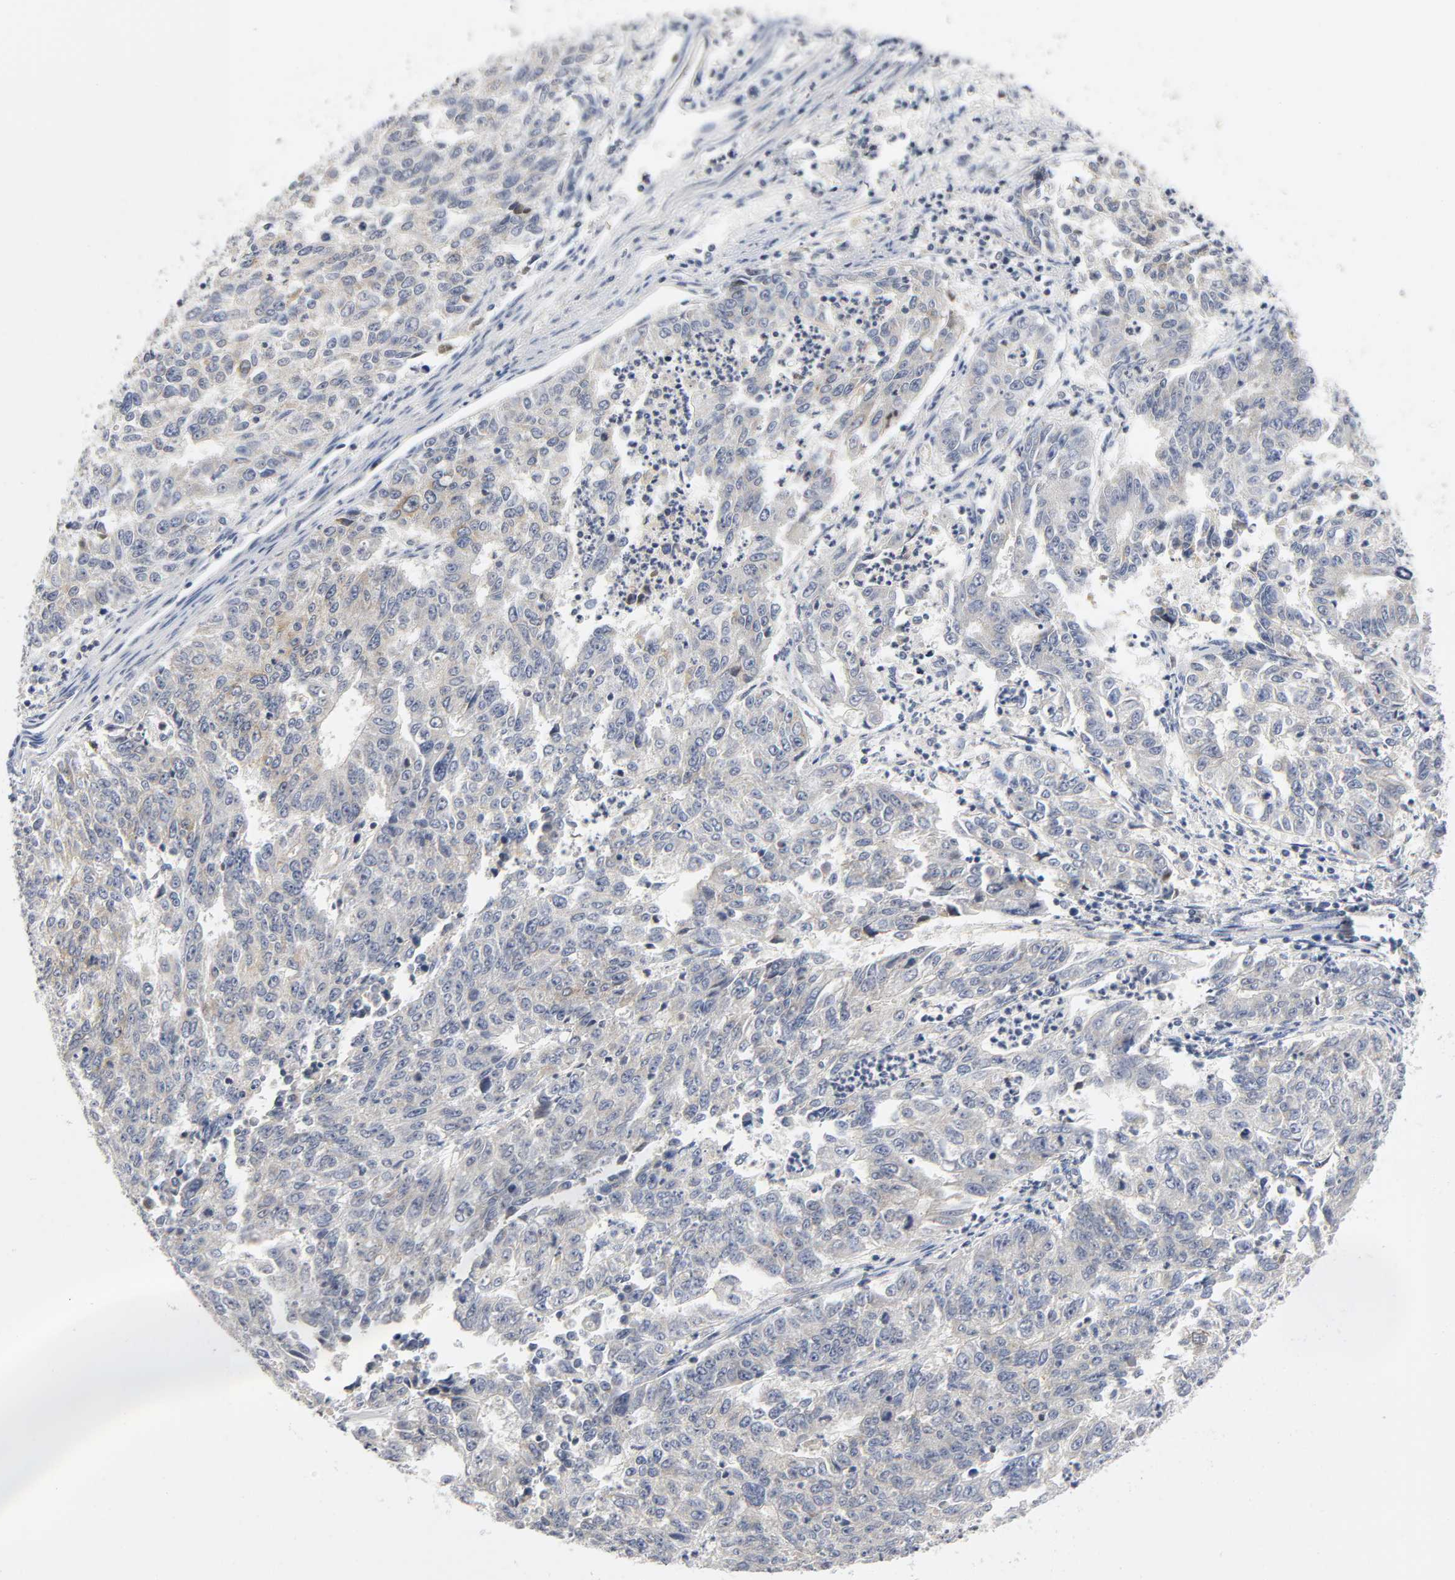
{"staining": {"intensity": "weak", "quantity": ">75%", "location": "cytoplasmic/membranous"}, "tissue": "endometrial cancer", "cell_type": "Tumor cells", "image_type": "cancer", "snomed": [{"axis": "morphology", "description": "Adenocarcinoma, NOS"}, {"axis": "topography", "description": "Endometrium"}], "caption": "There is low levels of weak cytoplasmic/membranous expression in tumor cells of adenocarcinoma (endometrial), as demonstrated by immunohistochemical staining (brown color).", "gene": "NRP1", "patient": {"sex": "female", "age": 42}}